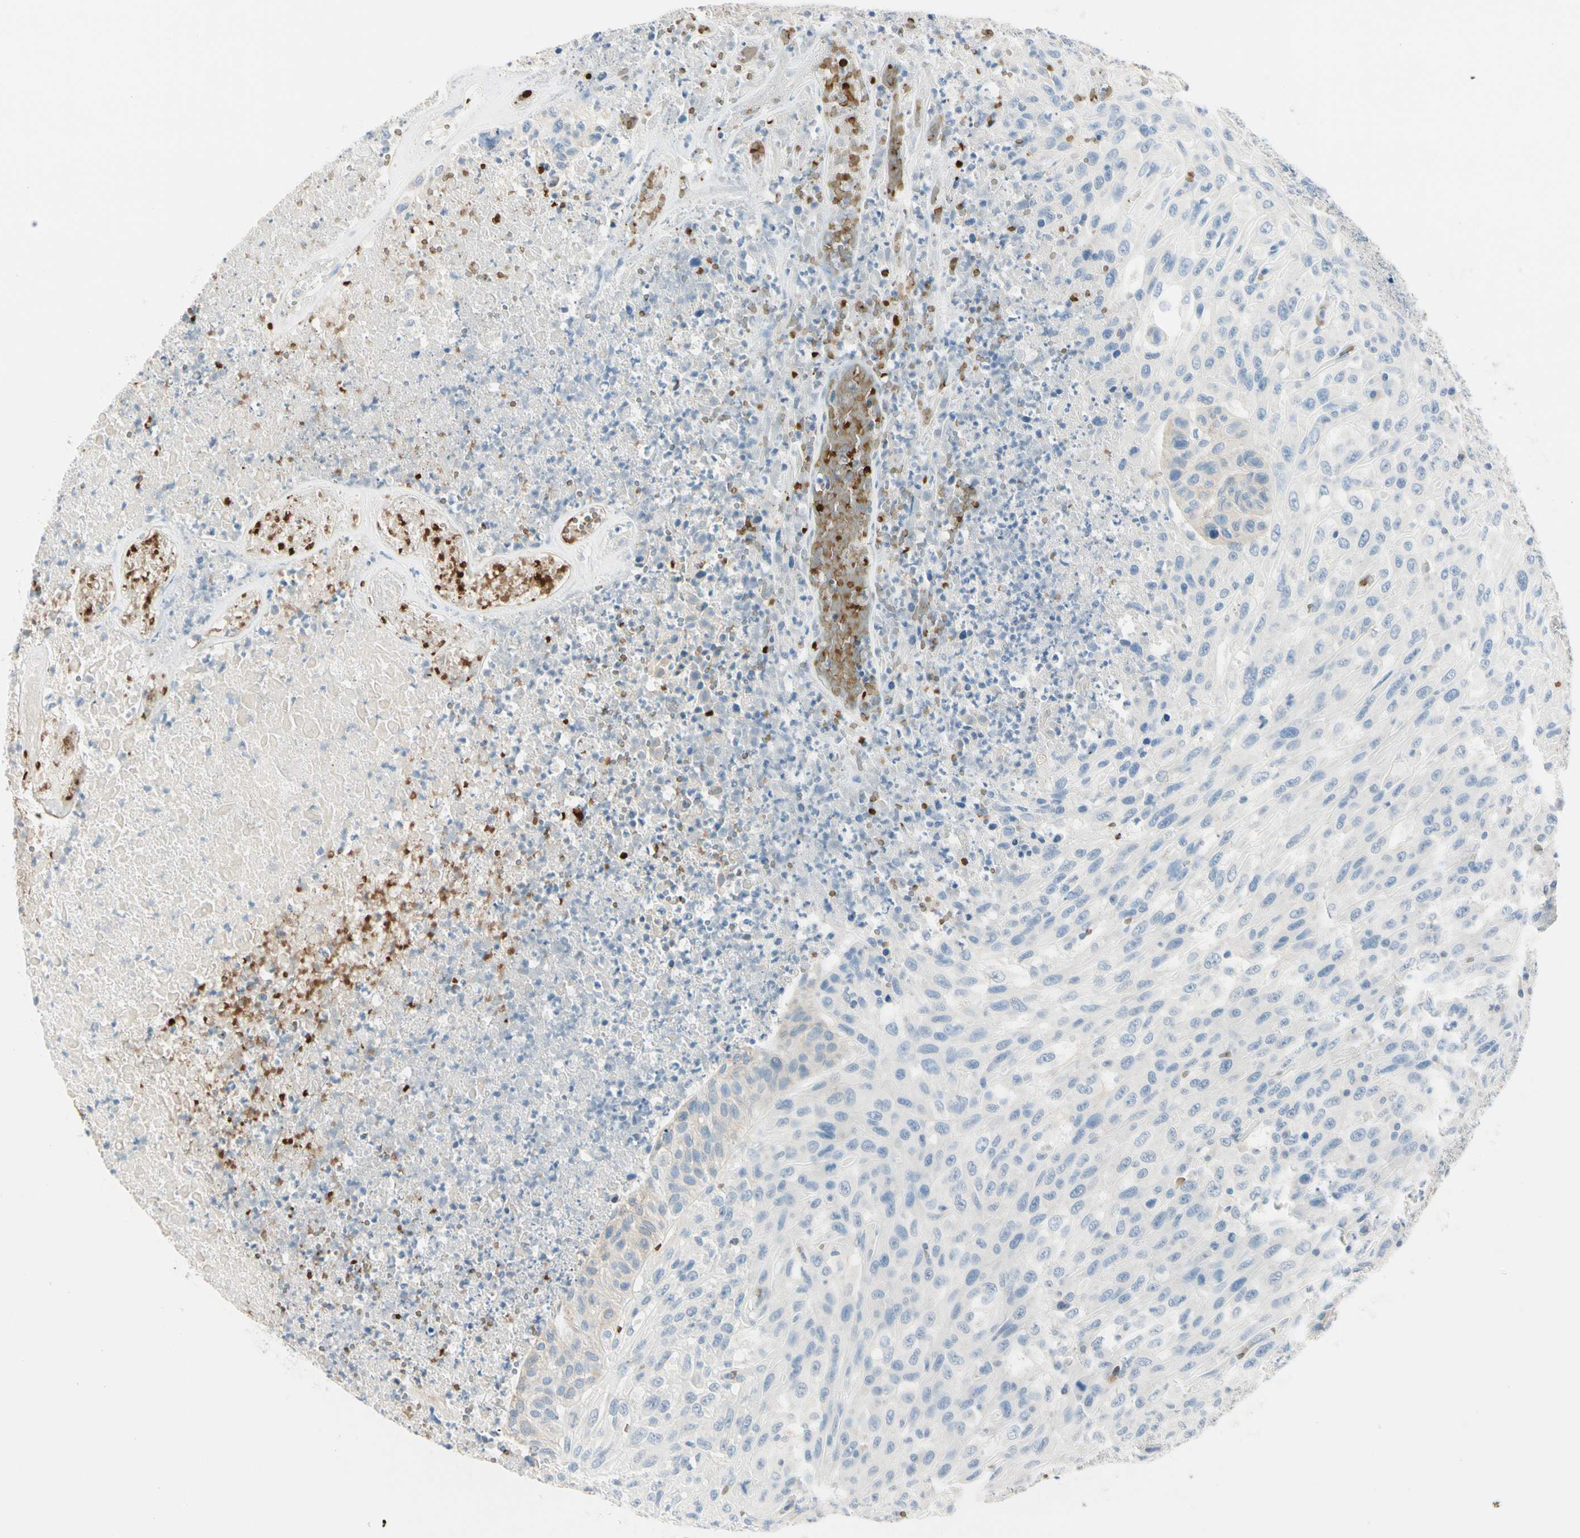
{"staining": {"intensity": "negative", "quantity": "none", "location": "none"}, "tissue": "urothelial cancer", "cell_type": "Tumor cells", "image_type": "cancer", "snomed": [{"axis": "morphology", "description": "Urothelial carcinoma, High grade"}, {"axis": "topography", "description": "Urinary bladder"}], "caption": "Immunohistochemistry histopathology image of neoplastic tissue: human urothelial carcinoma (high-grade) stained with DAB shows no significant protein staining in tumor cells.", "gene": "CA1", "patient": {"sex": "male", "age": 66}}